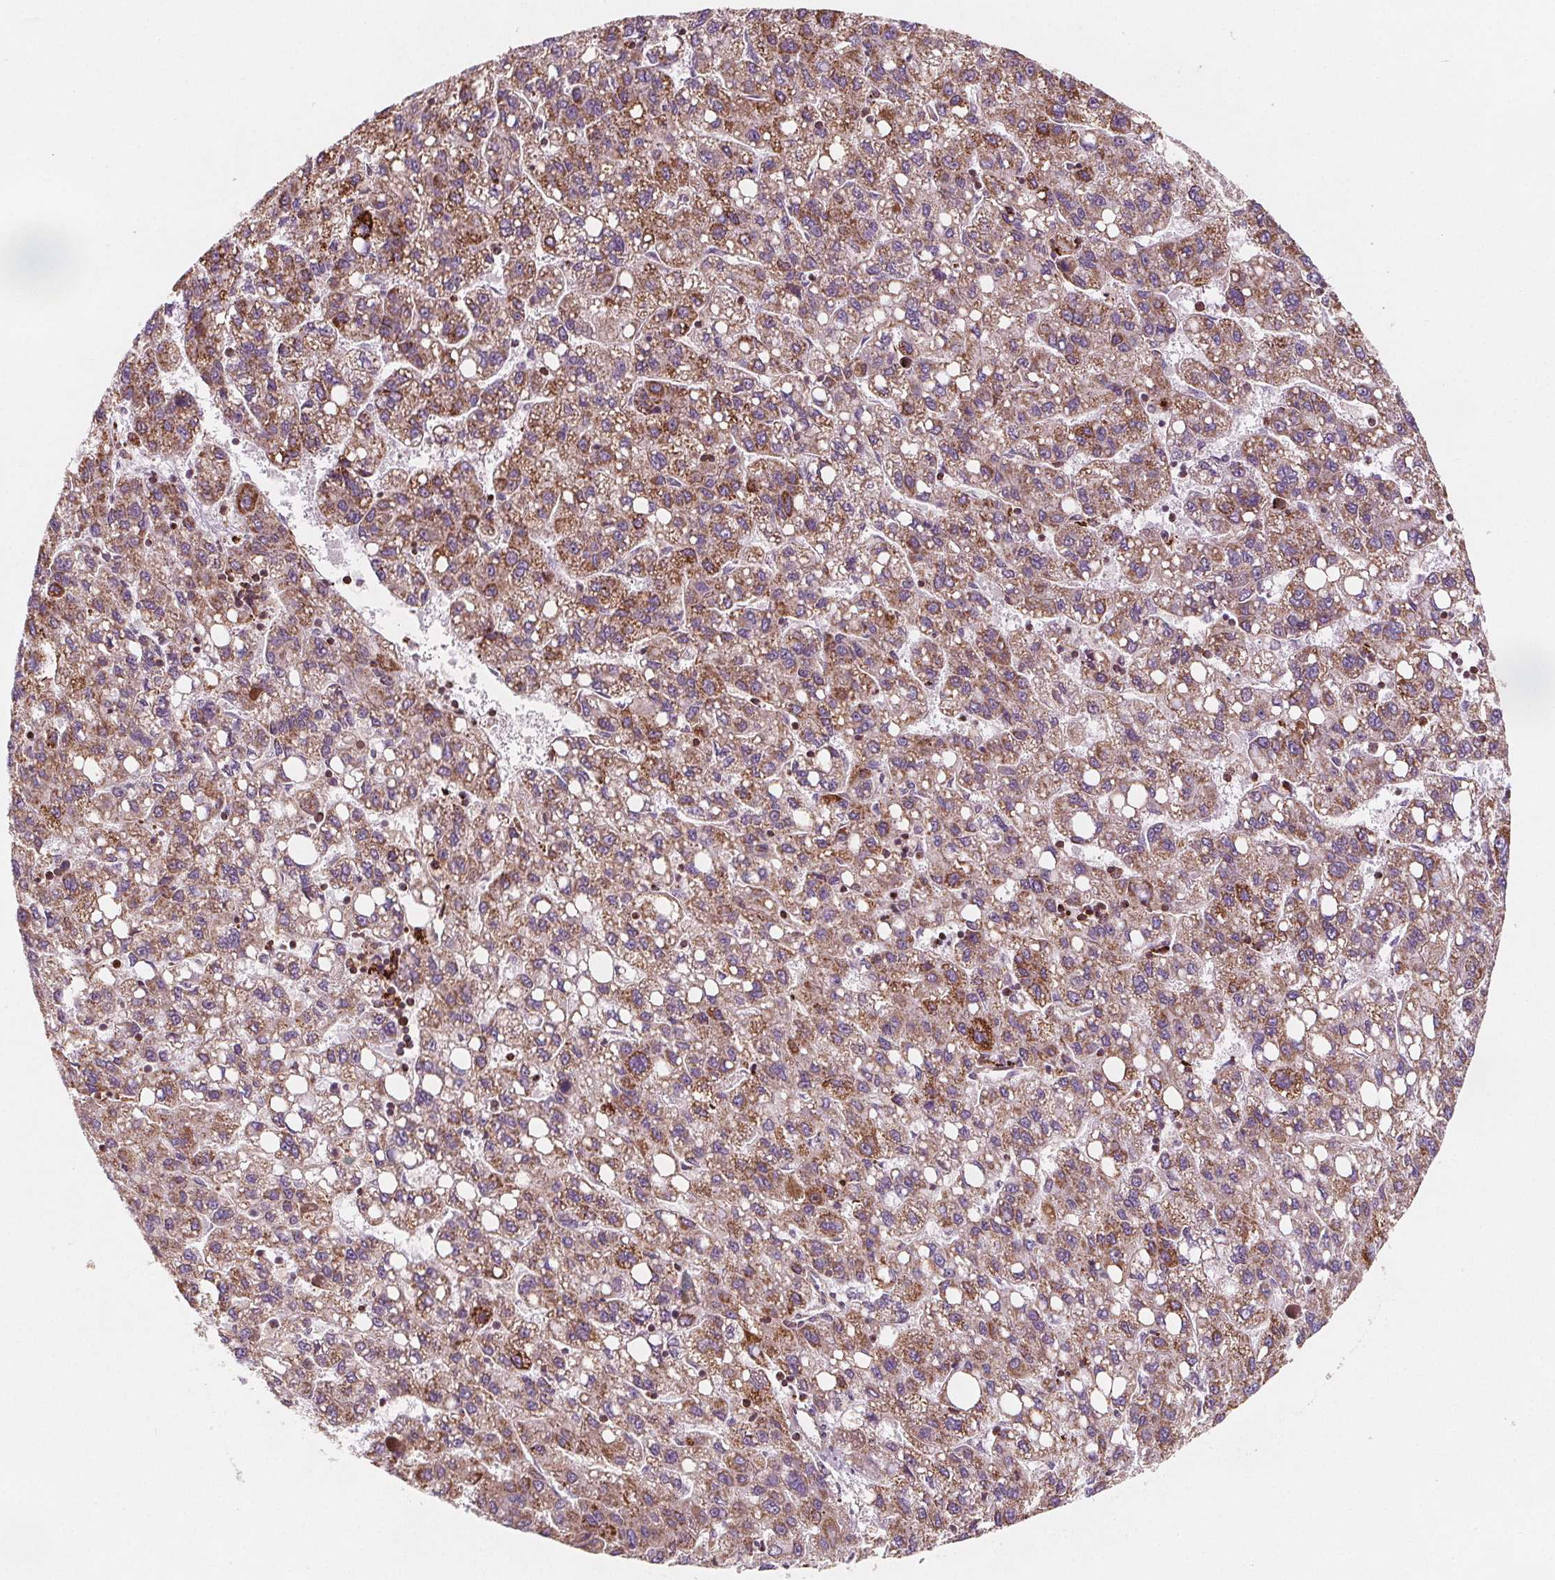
{"staining": {"intensity": "moderate", "quantity": "25%-75%", "location": "cytoplasmic/membranous"}, "tissue": "liver cancer", "cell_type": "Tumor cells", "image_type": "cancer", "snomed": [{"axis": "morphology", "description": "Carcinoma, Hepatocellular, NOS"}, {"axis": "topography", "description": "Liver"}], "caption": "Liver cancer stained for a protein (brown) demonstrates moderate cytoplasmic/membranous positive staining in about 25%-75% of tumor cells.", "gene": "ADAM33", "patient": {"sex": "female", "age": 82}}